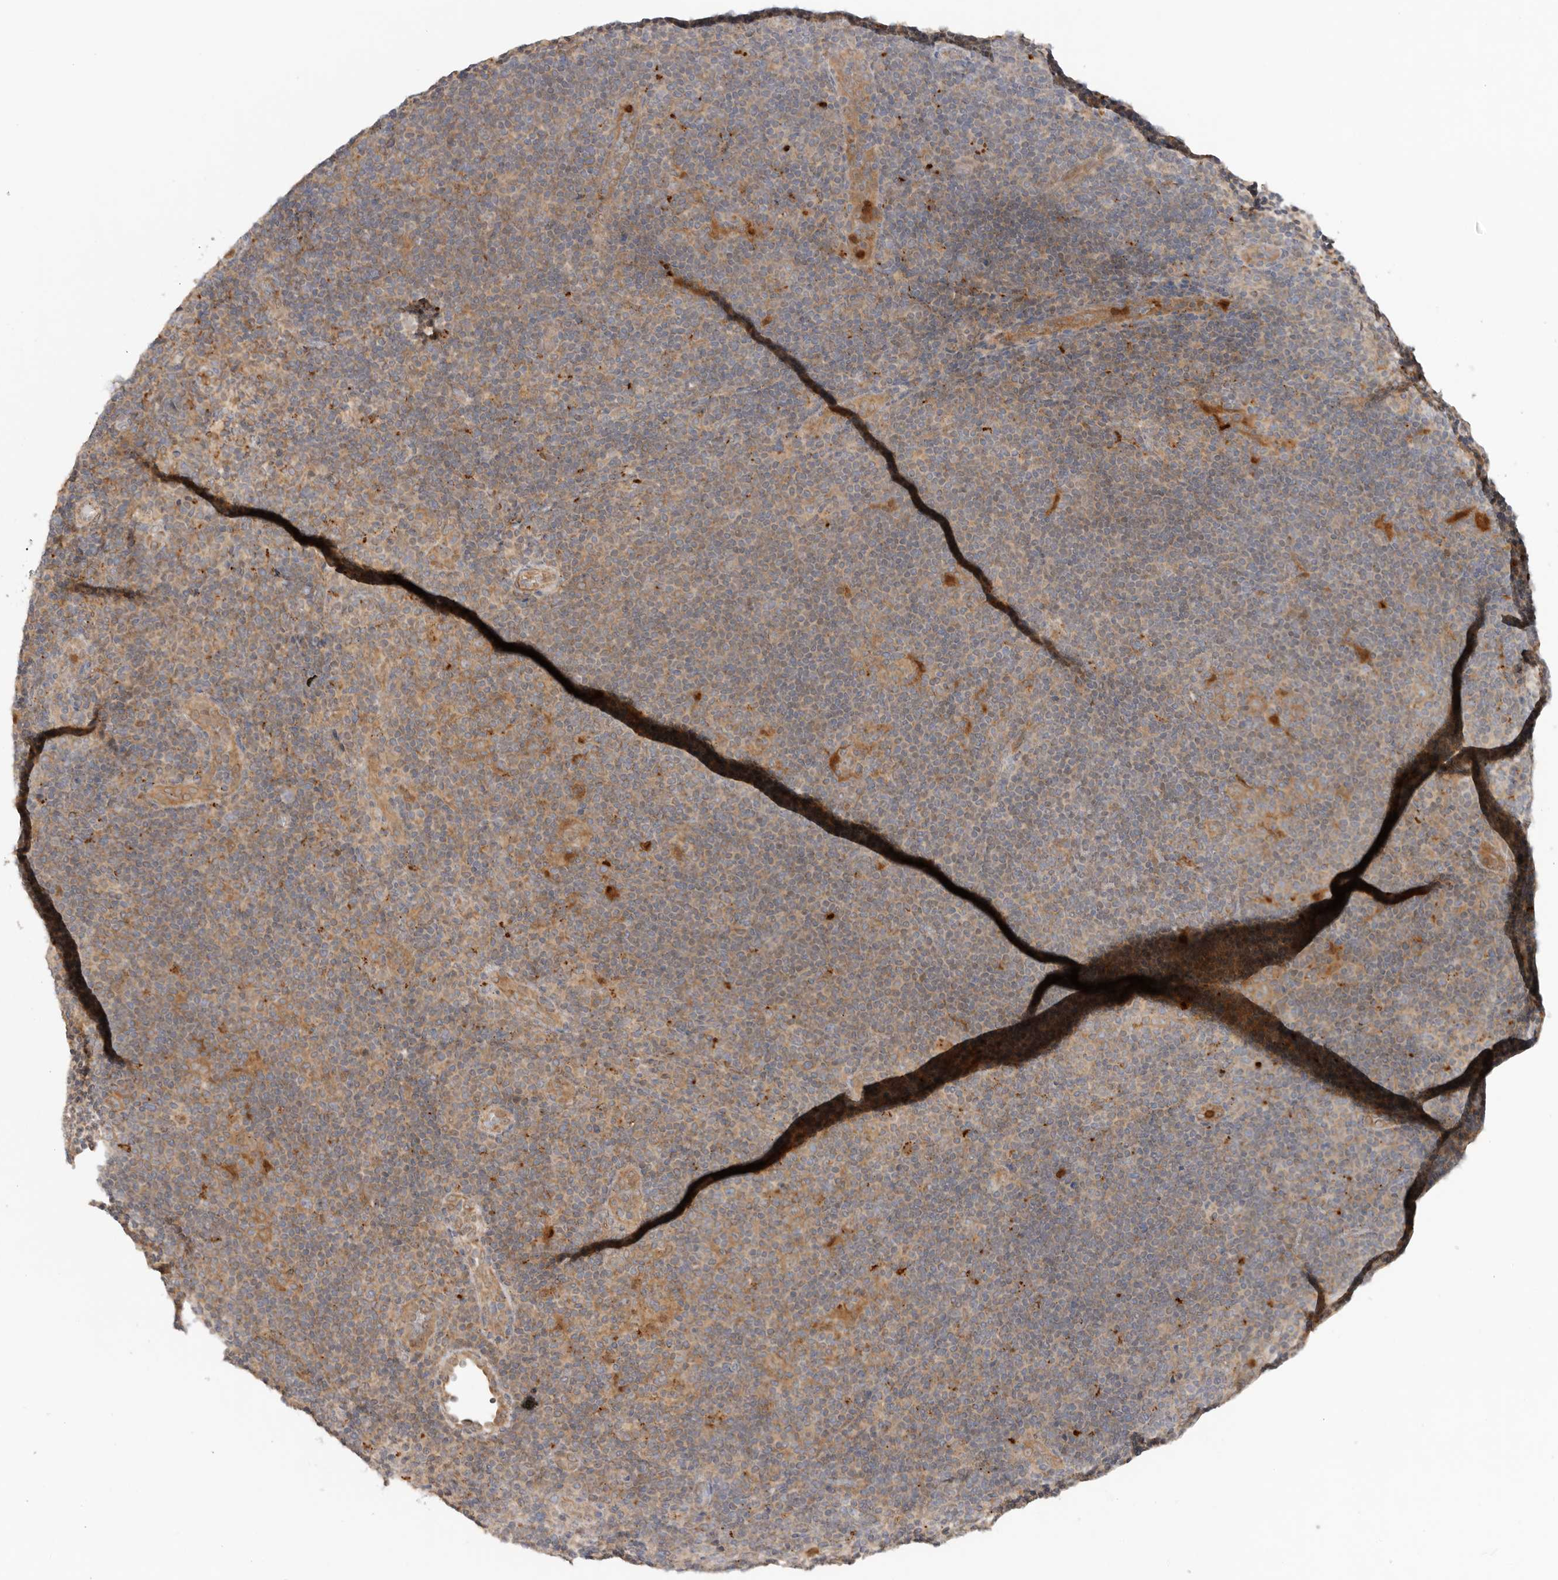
{"staining": {"intensity": "moderate", "quantity": ">75%", "location": "cytoplasmic/membranous"}, "tissue": "lymphoma", "cell_type": "Tumor cells", "image_type": "cancer", "snomed": [{"axis": "morphology", "description": "Hodgkin's disease, NOS"}, {"axis": "topography", "description": "Lymph node"}], "caption": "Tumor cells reveal medium levels of moderate cytoplasmic/membranous staining in about >75% of cells in human Hodgkin's disease.", "gene": "GNE", "patient": {"sex": "female", "age": 57}}